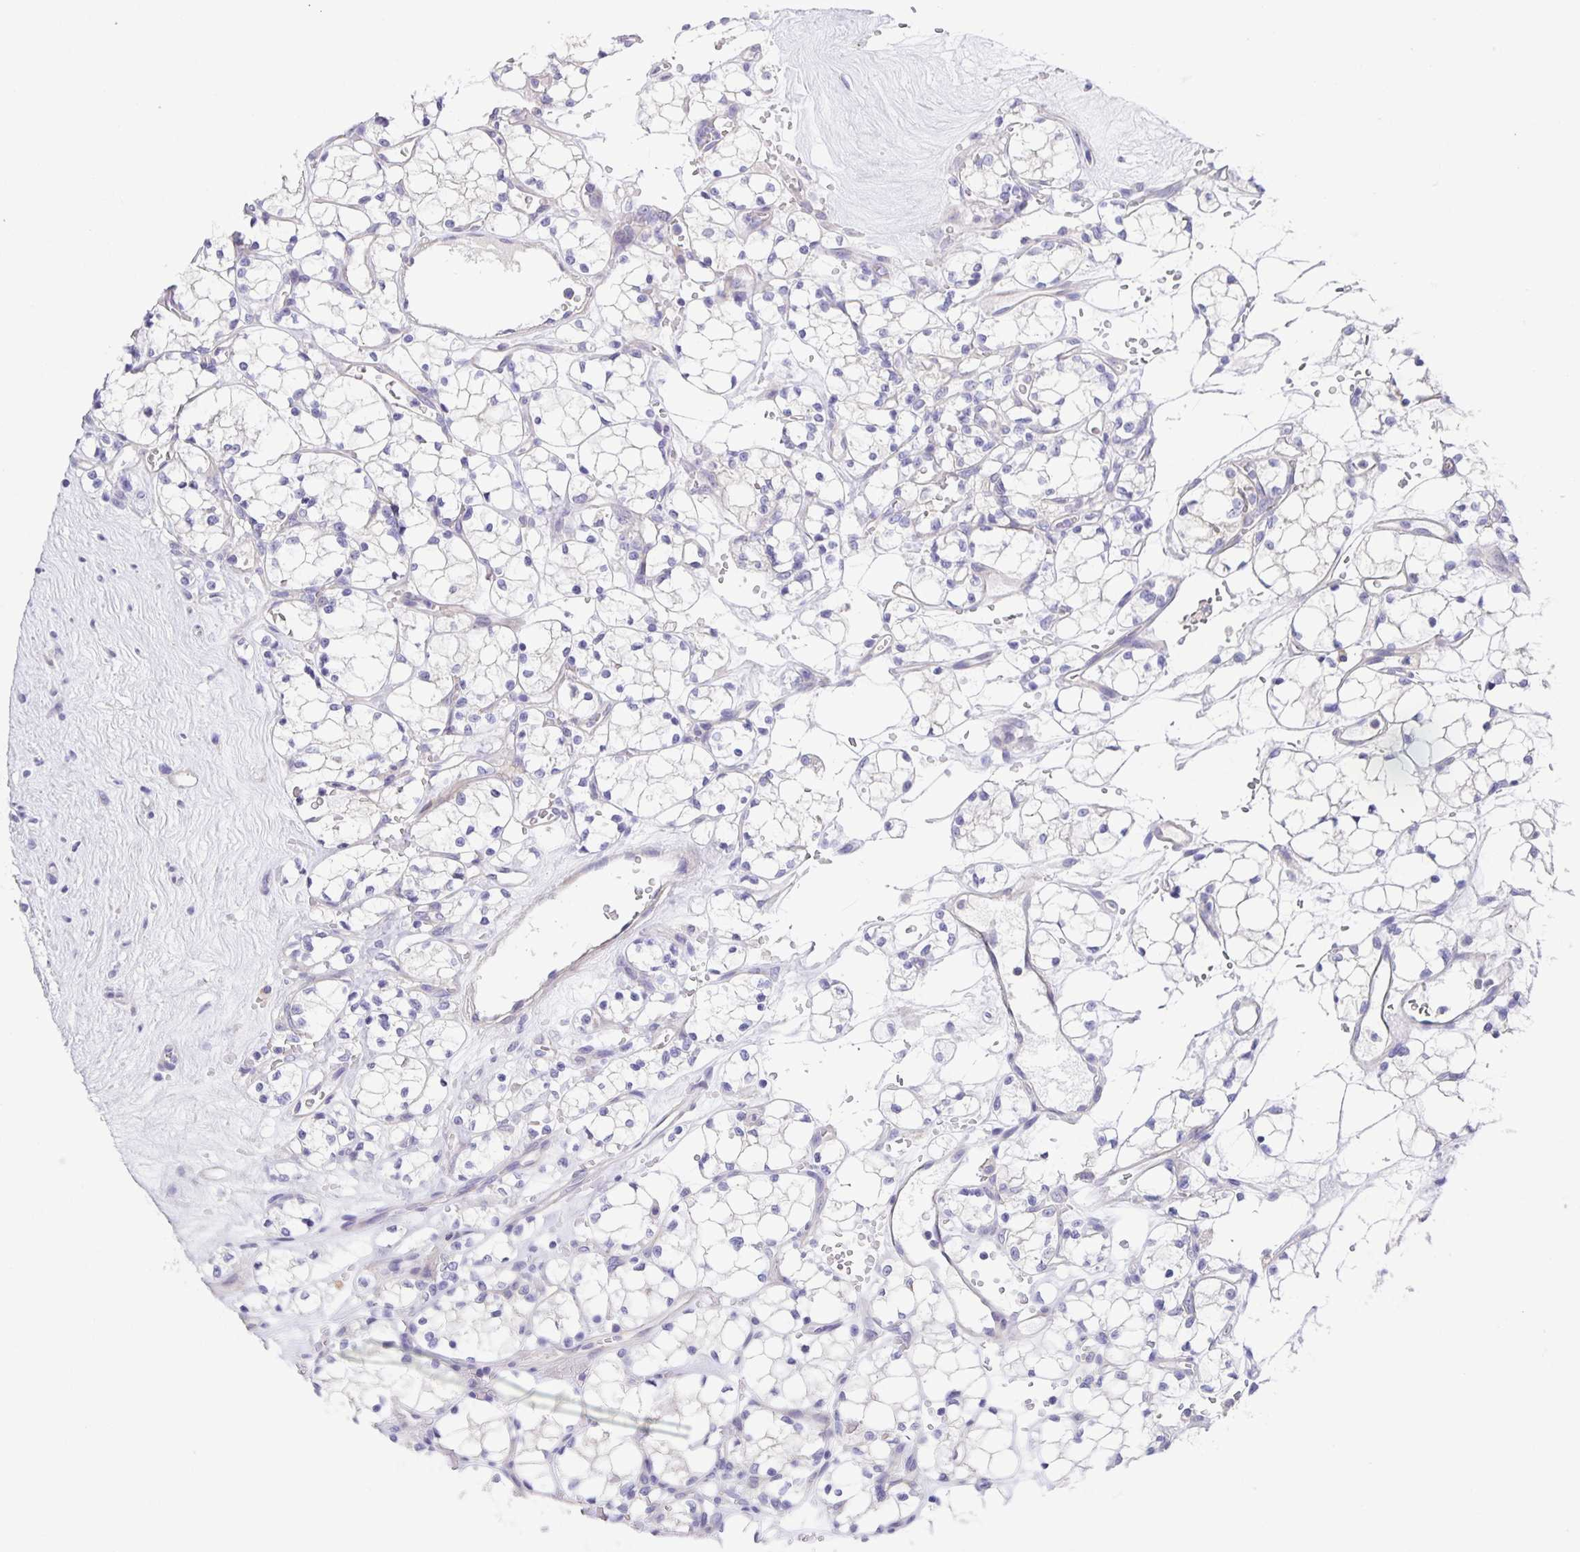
{"staining": {"intensity": "negative", "quantity": "none", "location": "none"}, "tissue": "renal cancer", "cell_type": "Tumor cells", "image_type": "cancer", "snomed": [{"axis": "morphology", "description": "Adenocarcinoma, NOS"}, {"axis": "topography", "description": "Kidney"}], "caption": "Human renal adenocarcinoma stained for a protein using immunohistochemistry displays no positivity in tumor cells.", "gene": "PRR36", "patient": {"sex": "female", "age": 69}}